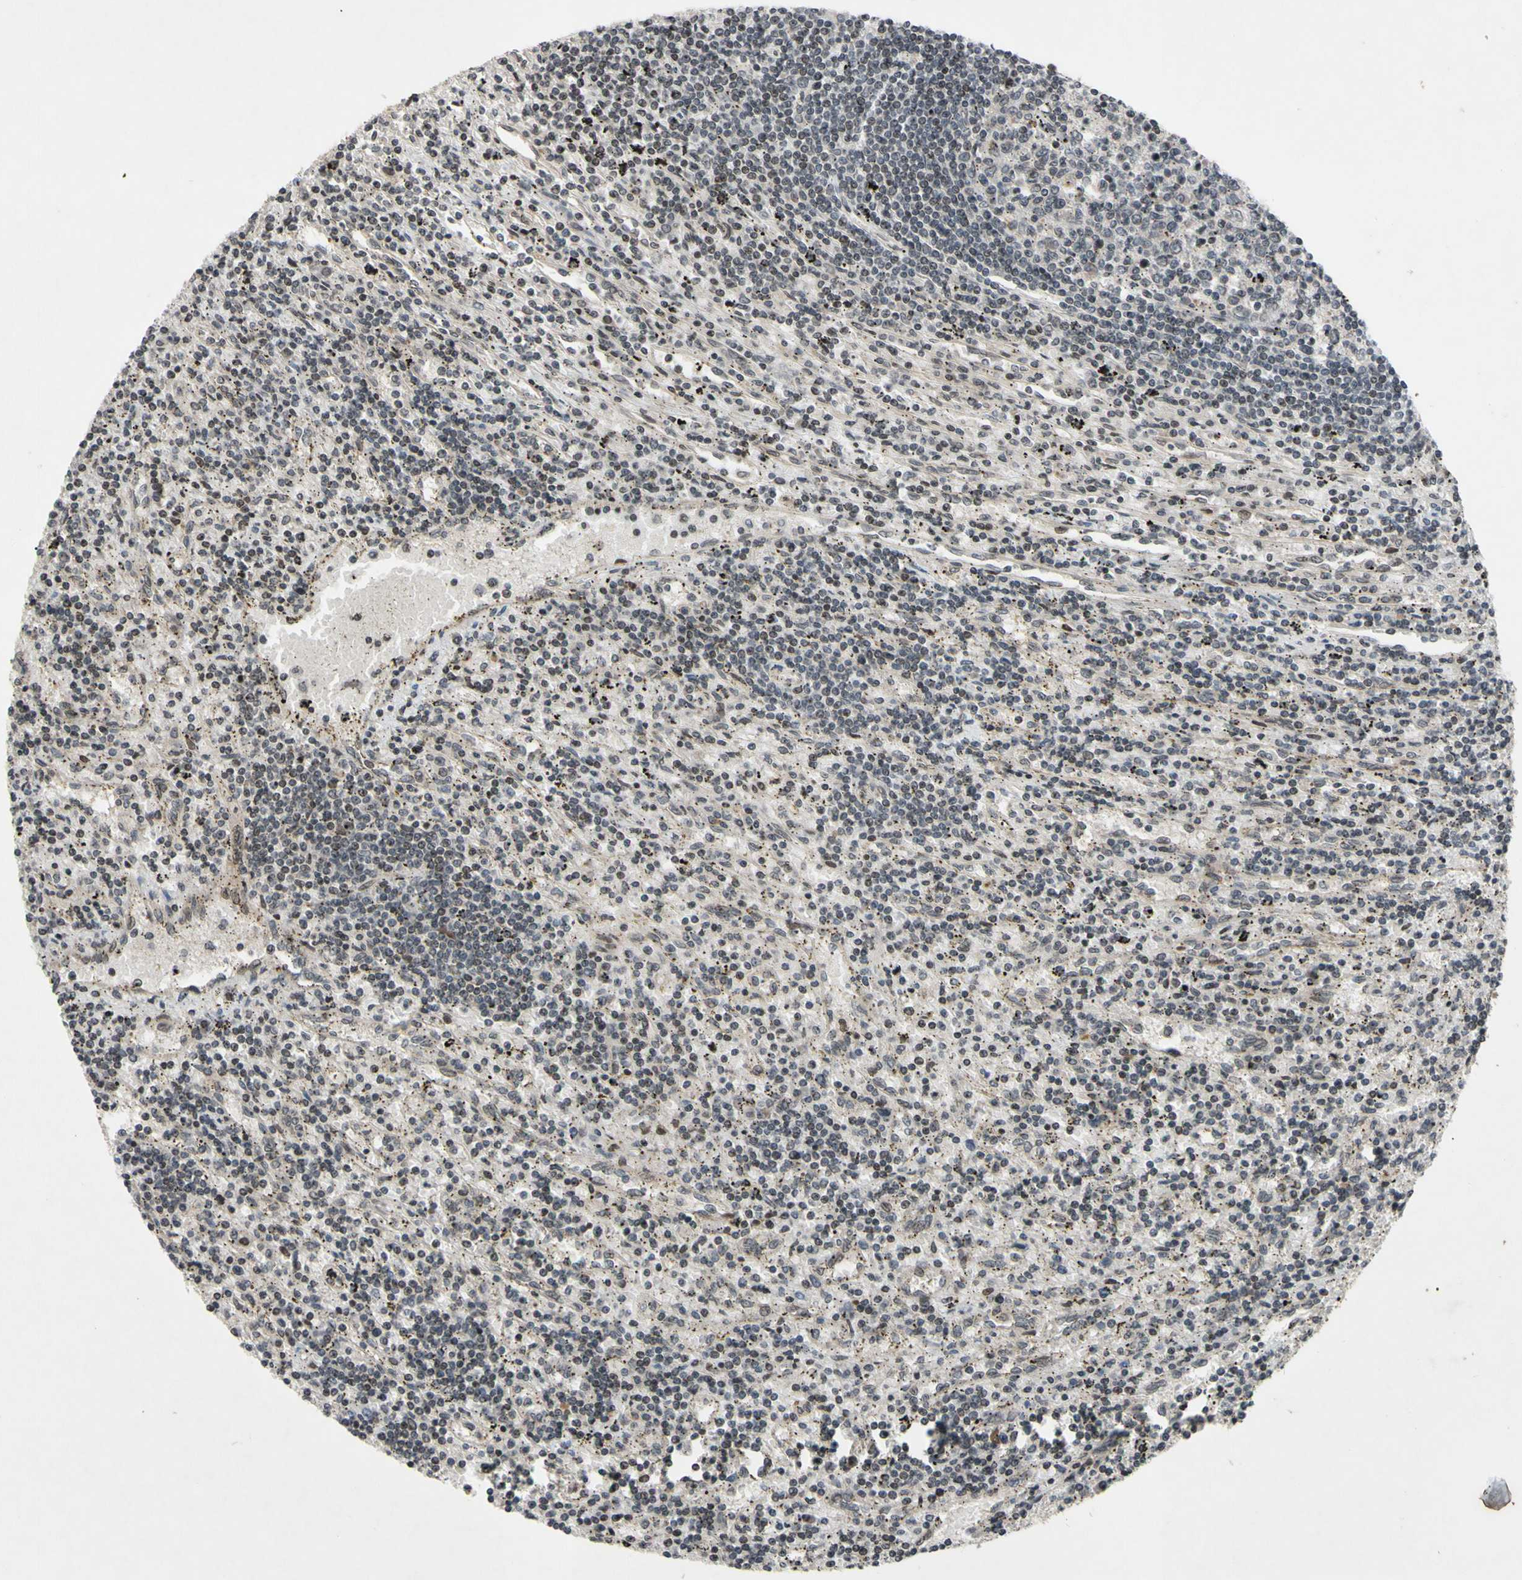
{"staining": {"intensity": "negative", "quantity": "none", "location": "none"}, "tissue": "lymphoma", "cell_type": "Tumor cells", "image_type": "cancer", "snomed": [{"axis": "morphology", "description": "Malignant lymphoma, non-Hodgkin's type, Low grade"}, {"axis": "topography", "description": "Spleen"}], "caption": "A high-resolution histopathology image shows immunohistochemistry (IHC) staining of malignant lymphoma, non-Hodgkin's type (low-grade), which shows no significant staining in tumor cells.", "gene": "XPO1", "patient": {"sex": "male", "age": 76}}